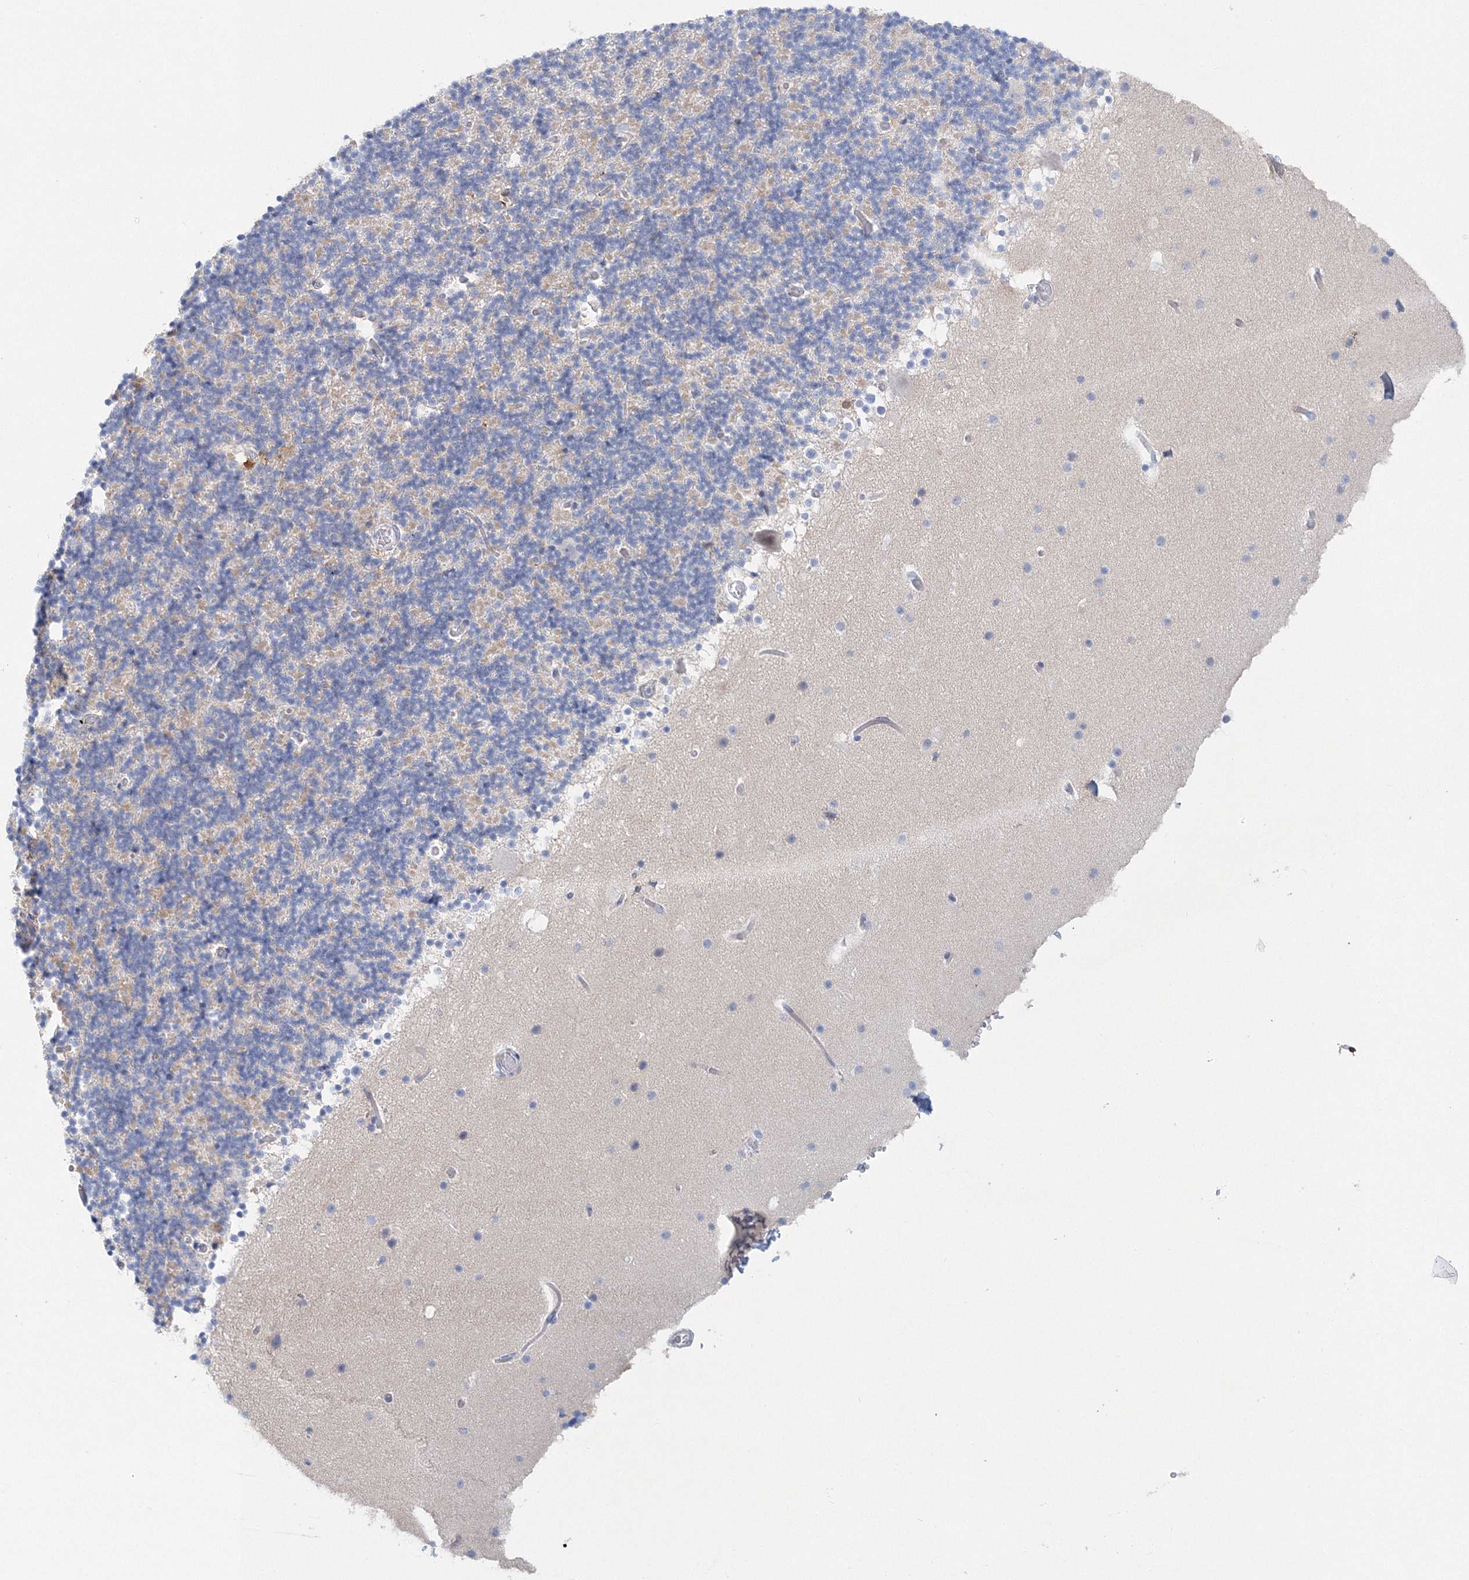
{"staining": {"intensity": "negative", "quantity": "none", "location": "none"}, "tissue": "cerebellum", "cell_type": "Cells in granular layer", "image_type": "normal", "snomed": [{"axis": "morphology", "description": "Normal tissue, NOS"}, {"axis": "topography", "description": "Cerebellum"}], "caption": "This is an IHC histopathology image of unremarkable human cerebellum. There is no staining in cells in granular layer.", "gene": "HMGCS1", "patient": {"sex": "male", "age": 57}}